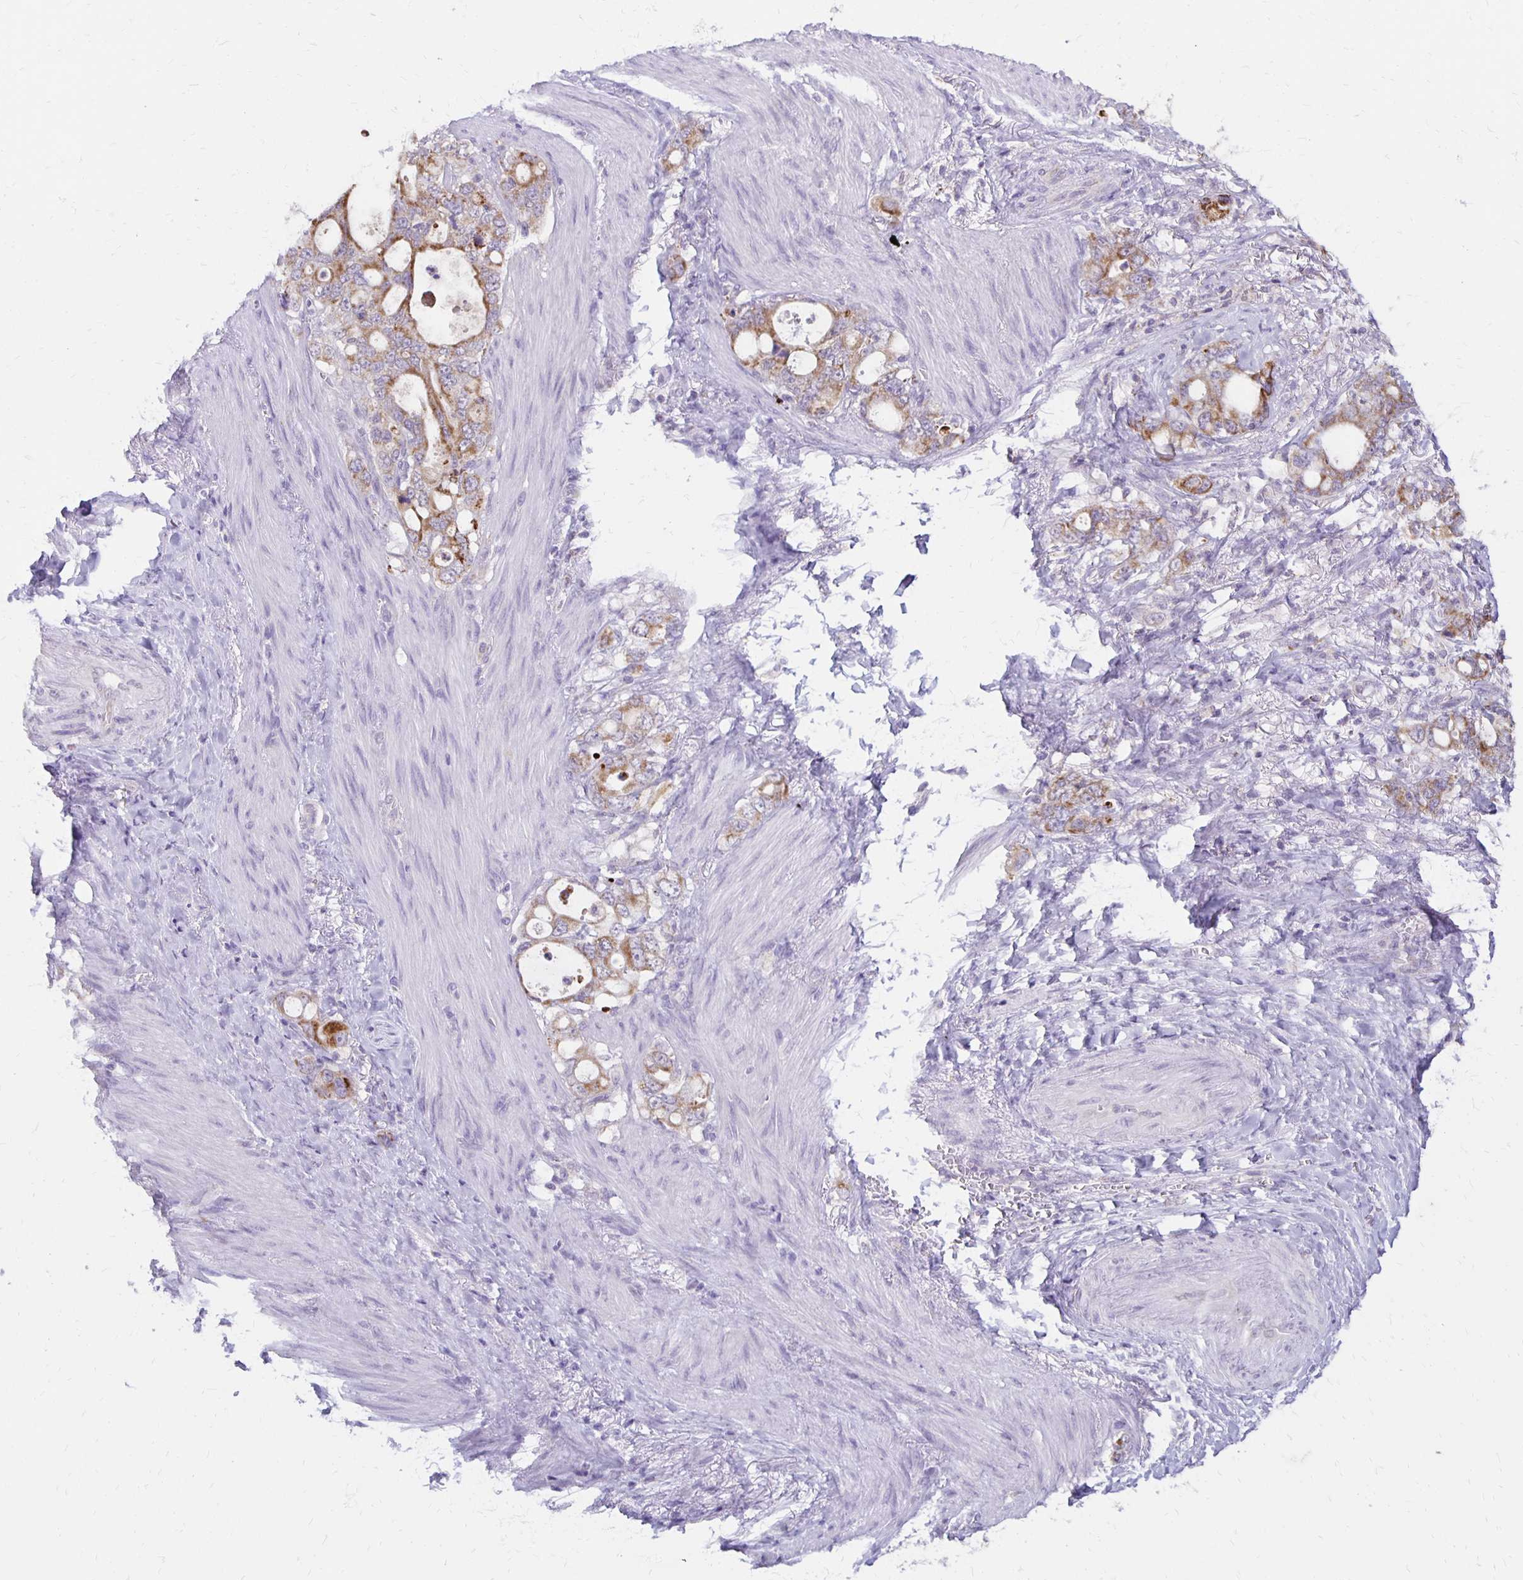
{"staining": {"intensity": "strong", "quantity": ">75%", "location": "cytoplasmic/membranous"}, "tissue": "stomach cancer", "cell_type": "Tumor cells", "image_type": "cancer", "snomed": [{"axis": "morphology", "description": "Adenocarcinoma, NOS"}, {"axis": "topography", "description": "Stomach, upper"}], "caption": "Tumor cells demonstrate high levels of strong cytoplasmic/membranous positivity in approximately >75% of cells in stomach adenocarcinoma.", "gene": "IER3", "patient": {"sex": "male", "age": 74}}